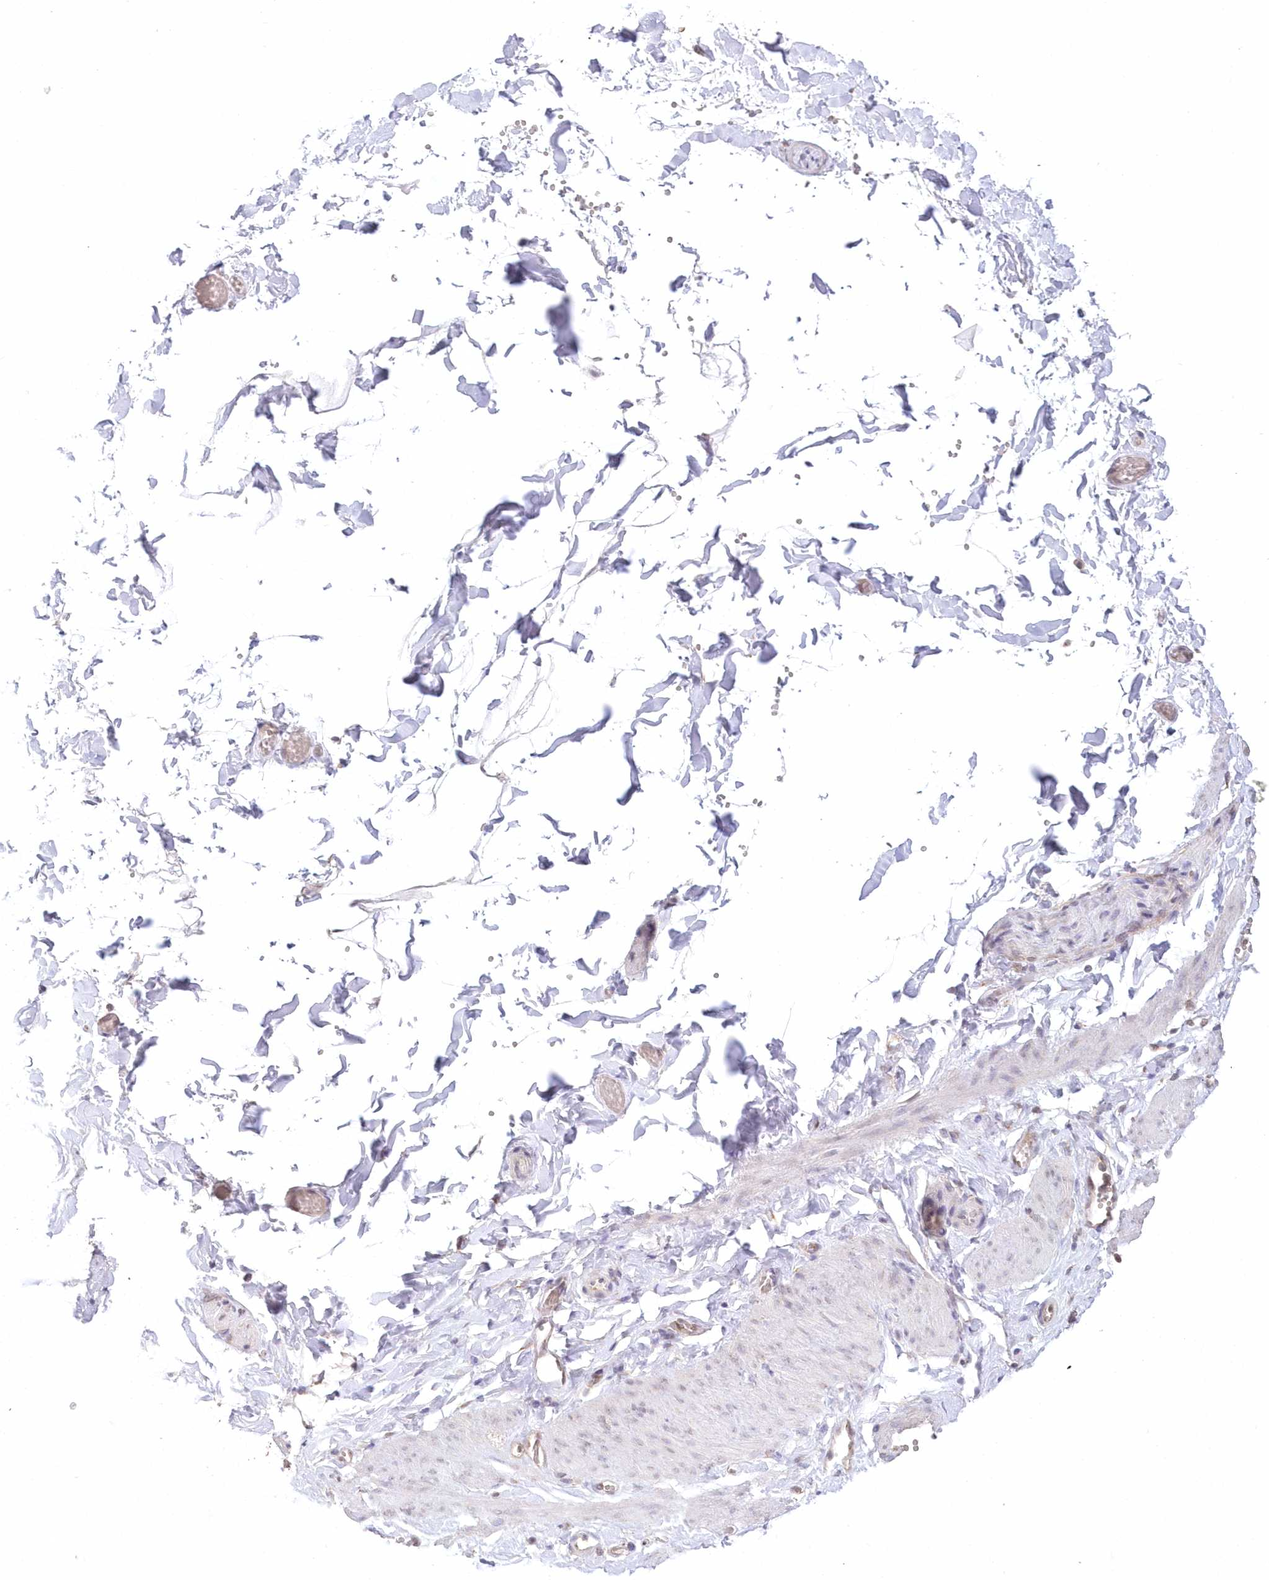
{"staining": {"intensity": "negative", "quantity": "none", "location": "none"}, "tissue": "adipose tissue", "cell_type": "Adipocytes", "image_type": "normal", "snomed": [{"axis": "morphology", "description": "Normal tissue, NOS"}, {"axis": "topography", "description": "Gallbladder"}, {"axis": "topography", "description": "Peripheral nerve tissue"}], "caption": "This is an IHC photomicrograph of normal adipose tissue. There is no staining in adipocytes.", "gene": "RNPEP", "patient": {"sex": "male", "age": 38}}